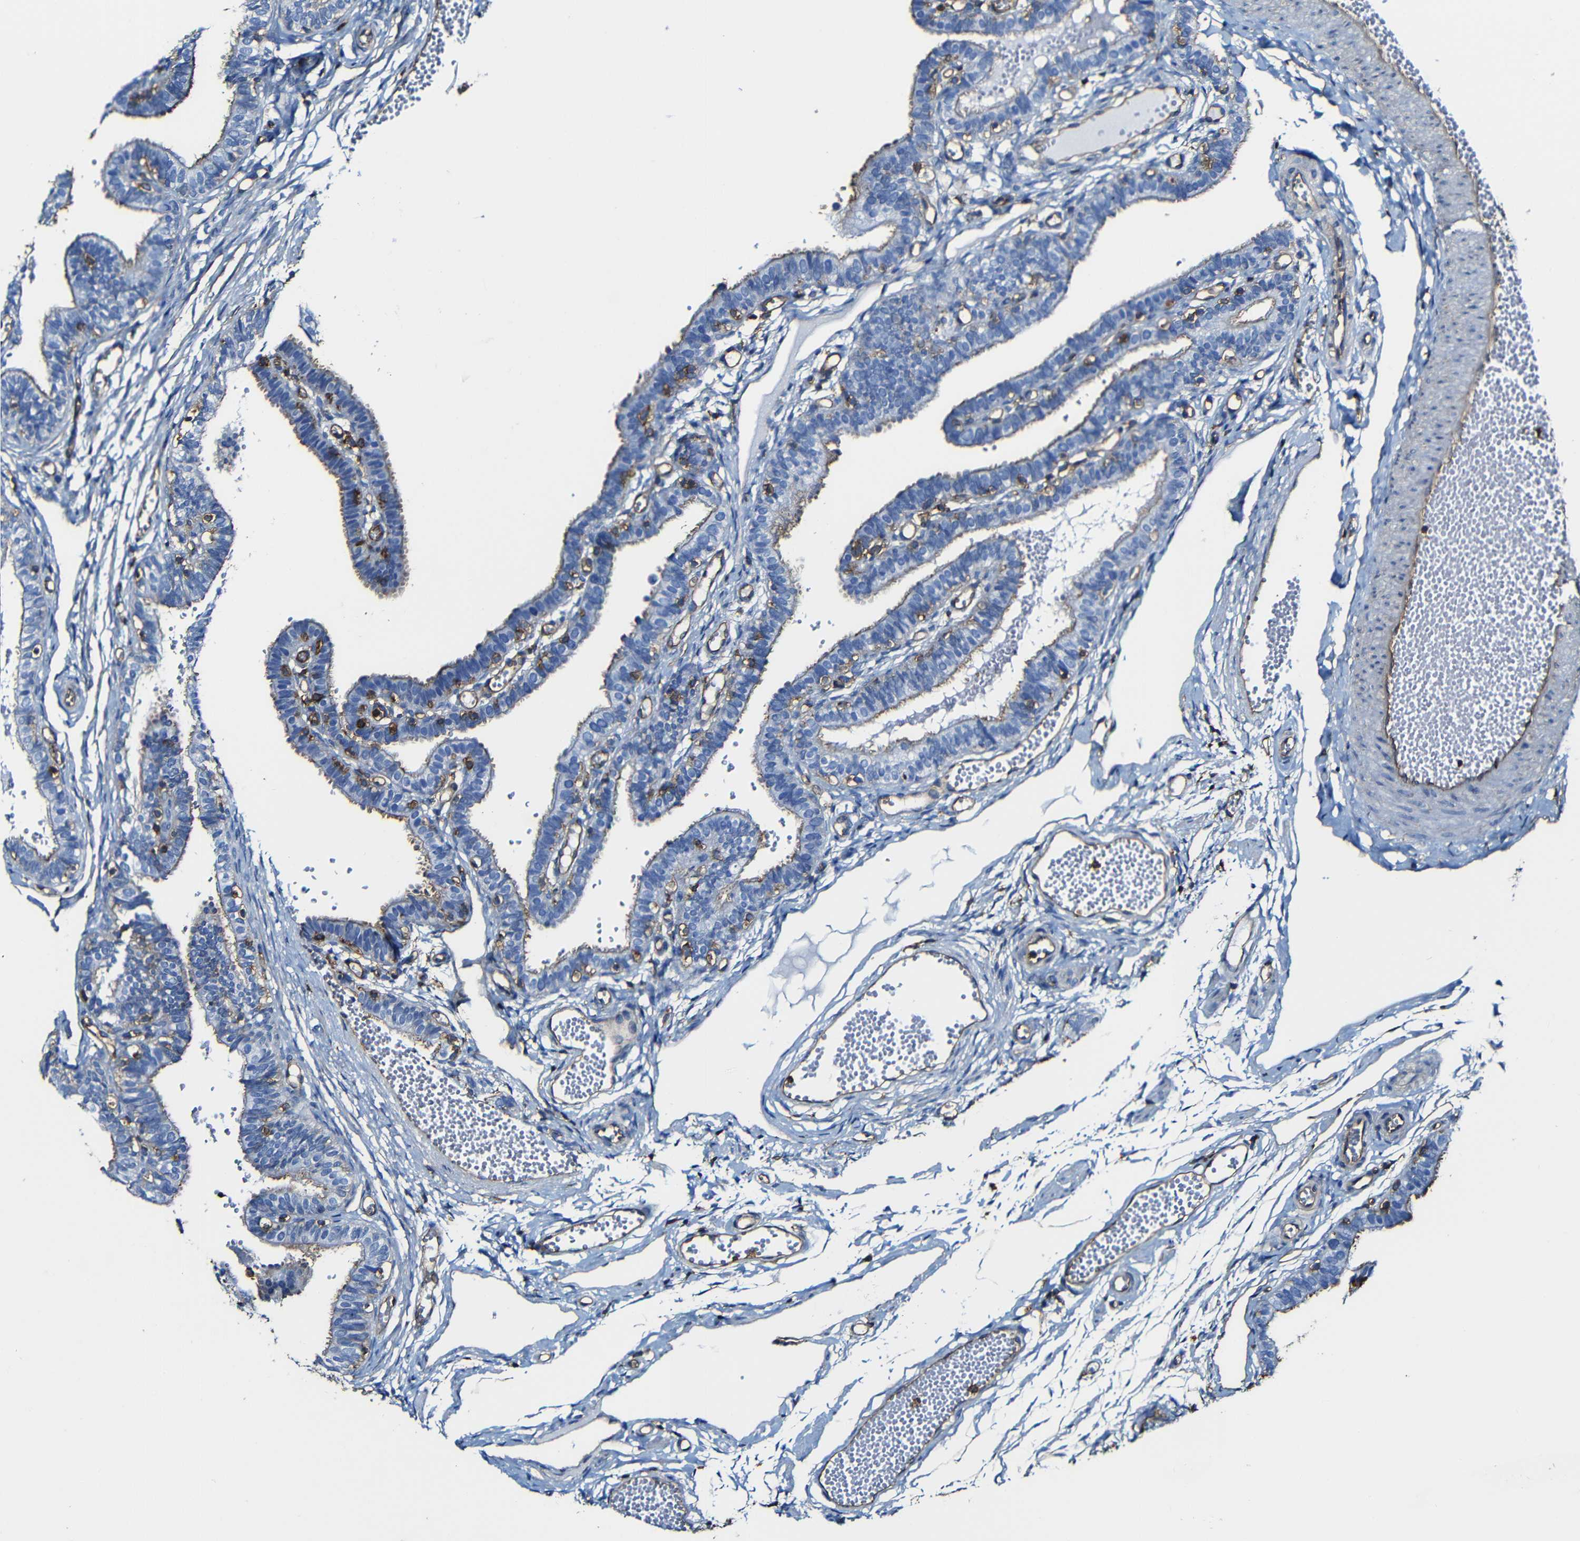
{"staining": {"intensity": "weak", "quantity": "25%-75%", "location": "cytoplasmic/membranous"}, "tissue": "fallopian tube", "cell_type": "Glandular cells", "image_type": "normal", "snomed": [{"axis": "morphology", "description": "Normal tissue, NOS"}, {"axis": "topography", "description": "Fallopian tube"}, {"axis": "topography", "description": "Placenta"}], "caption": "An image showing weak cytoplasmic/membranous positivity in approximately 25%-75% of glandular cells in benign fallopian tube, as visualized by brown immunohistochemical staining.", "gene": "MSN", "patient": {"sex": "female", "age": 34}}